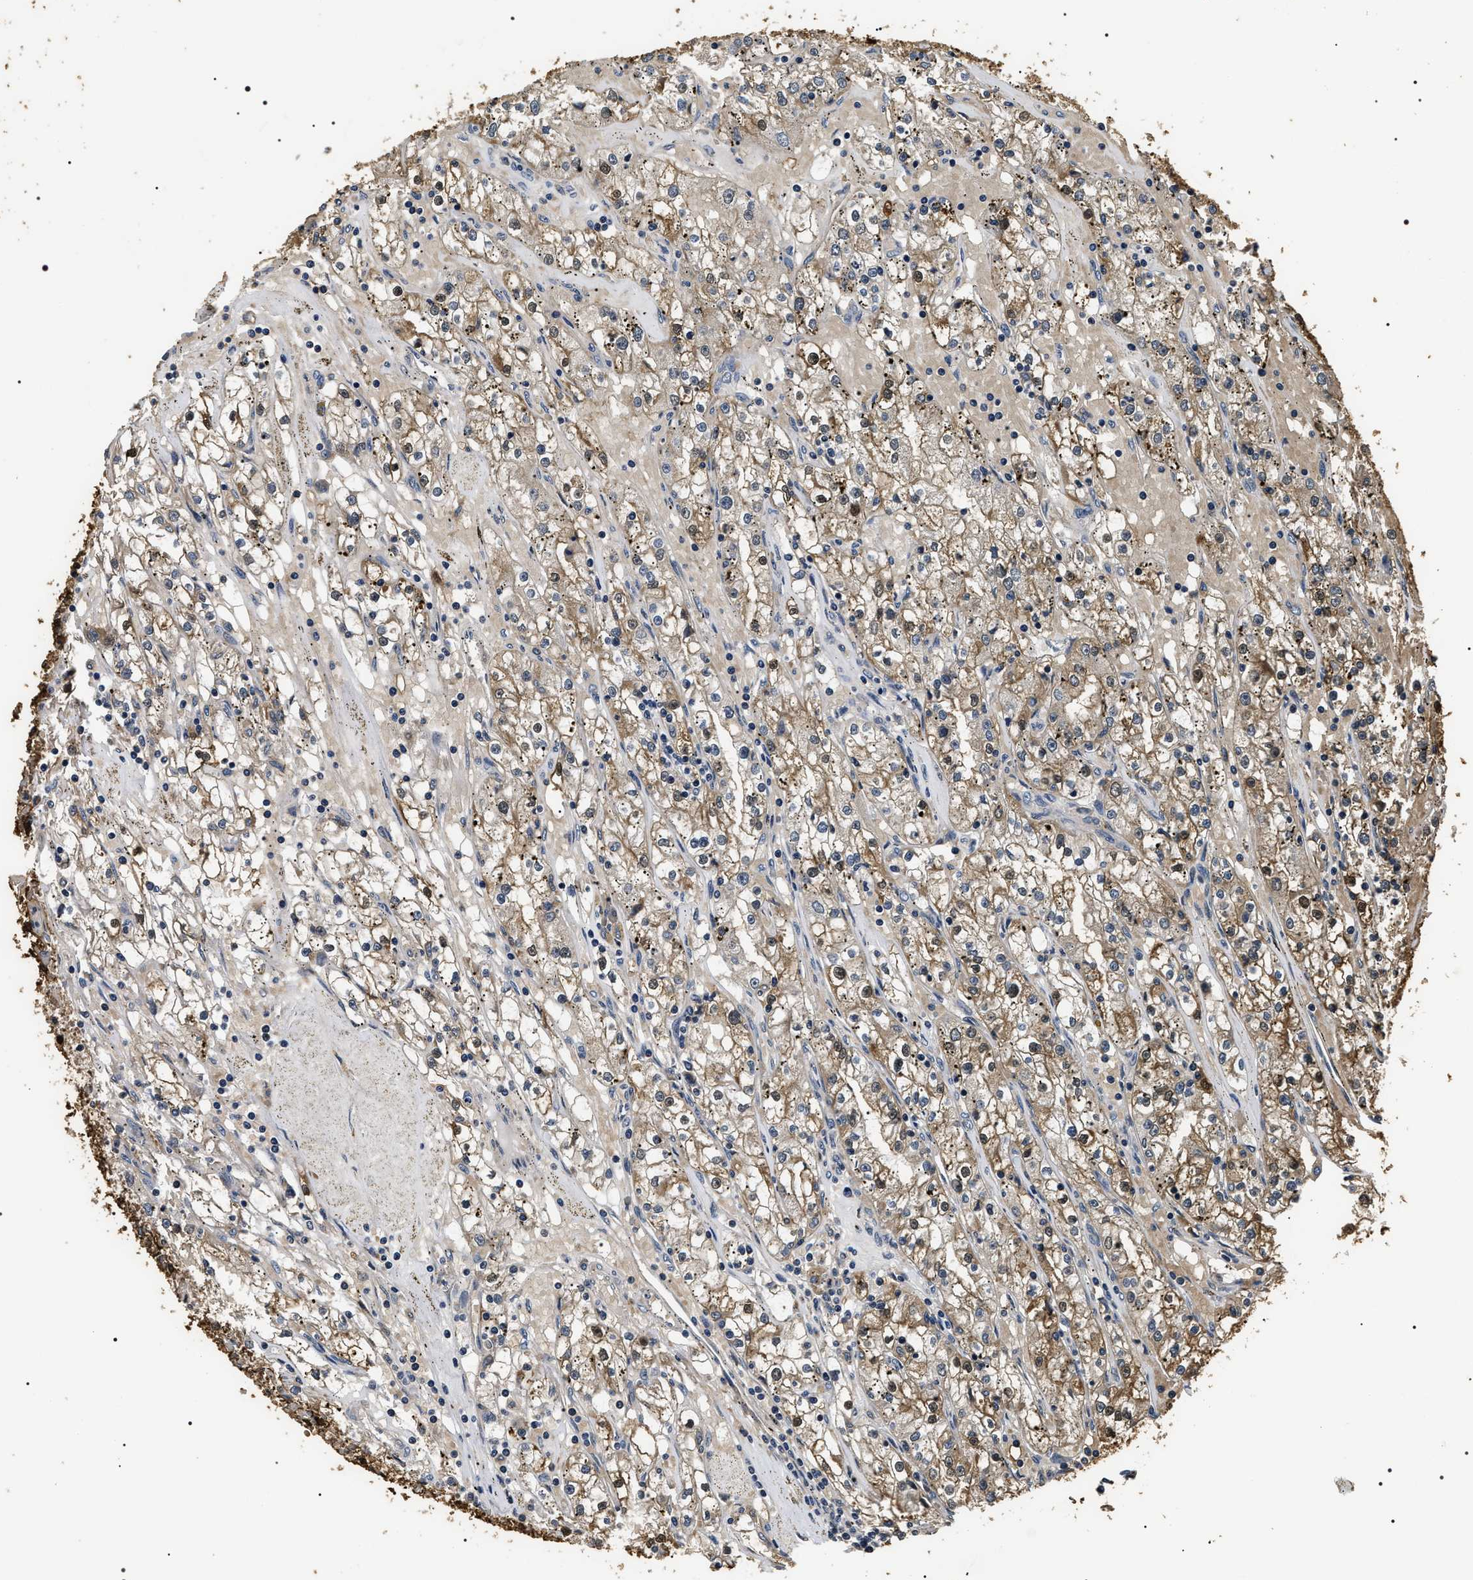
{"staining": {"intensity": "moderate", "quantity": ">75%", "location": "cytoplasmic/membranous"}, "tissue": "renal cancer", "cell_type": "Tumor cells", "image_type": "cancer", "snomed": [{"axis": "morphology", "description": "Adenocarcinoma, NOS"}, {"axis": "topography", "description": "Kidney"}], "caption": "Immunohistochemical staining of renal cancer reveals medium levels of moderate cytoplasmic/membranous protein positivity in approximately >75% of tumor cells.", "gene": "ARHGAP22", "patient": {"sex": "male", "age": 56}}